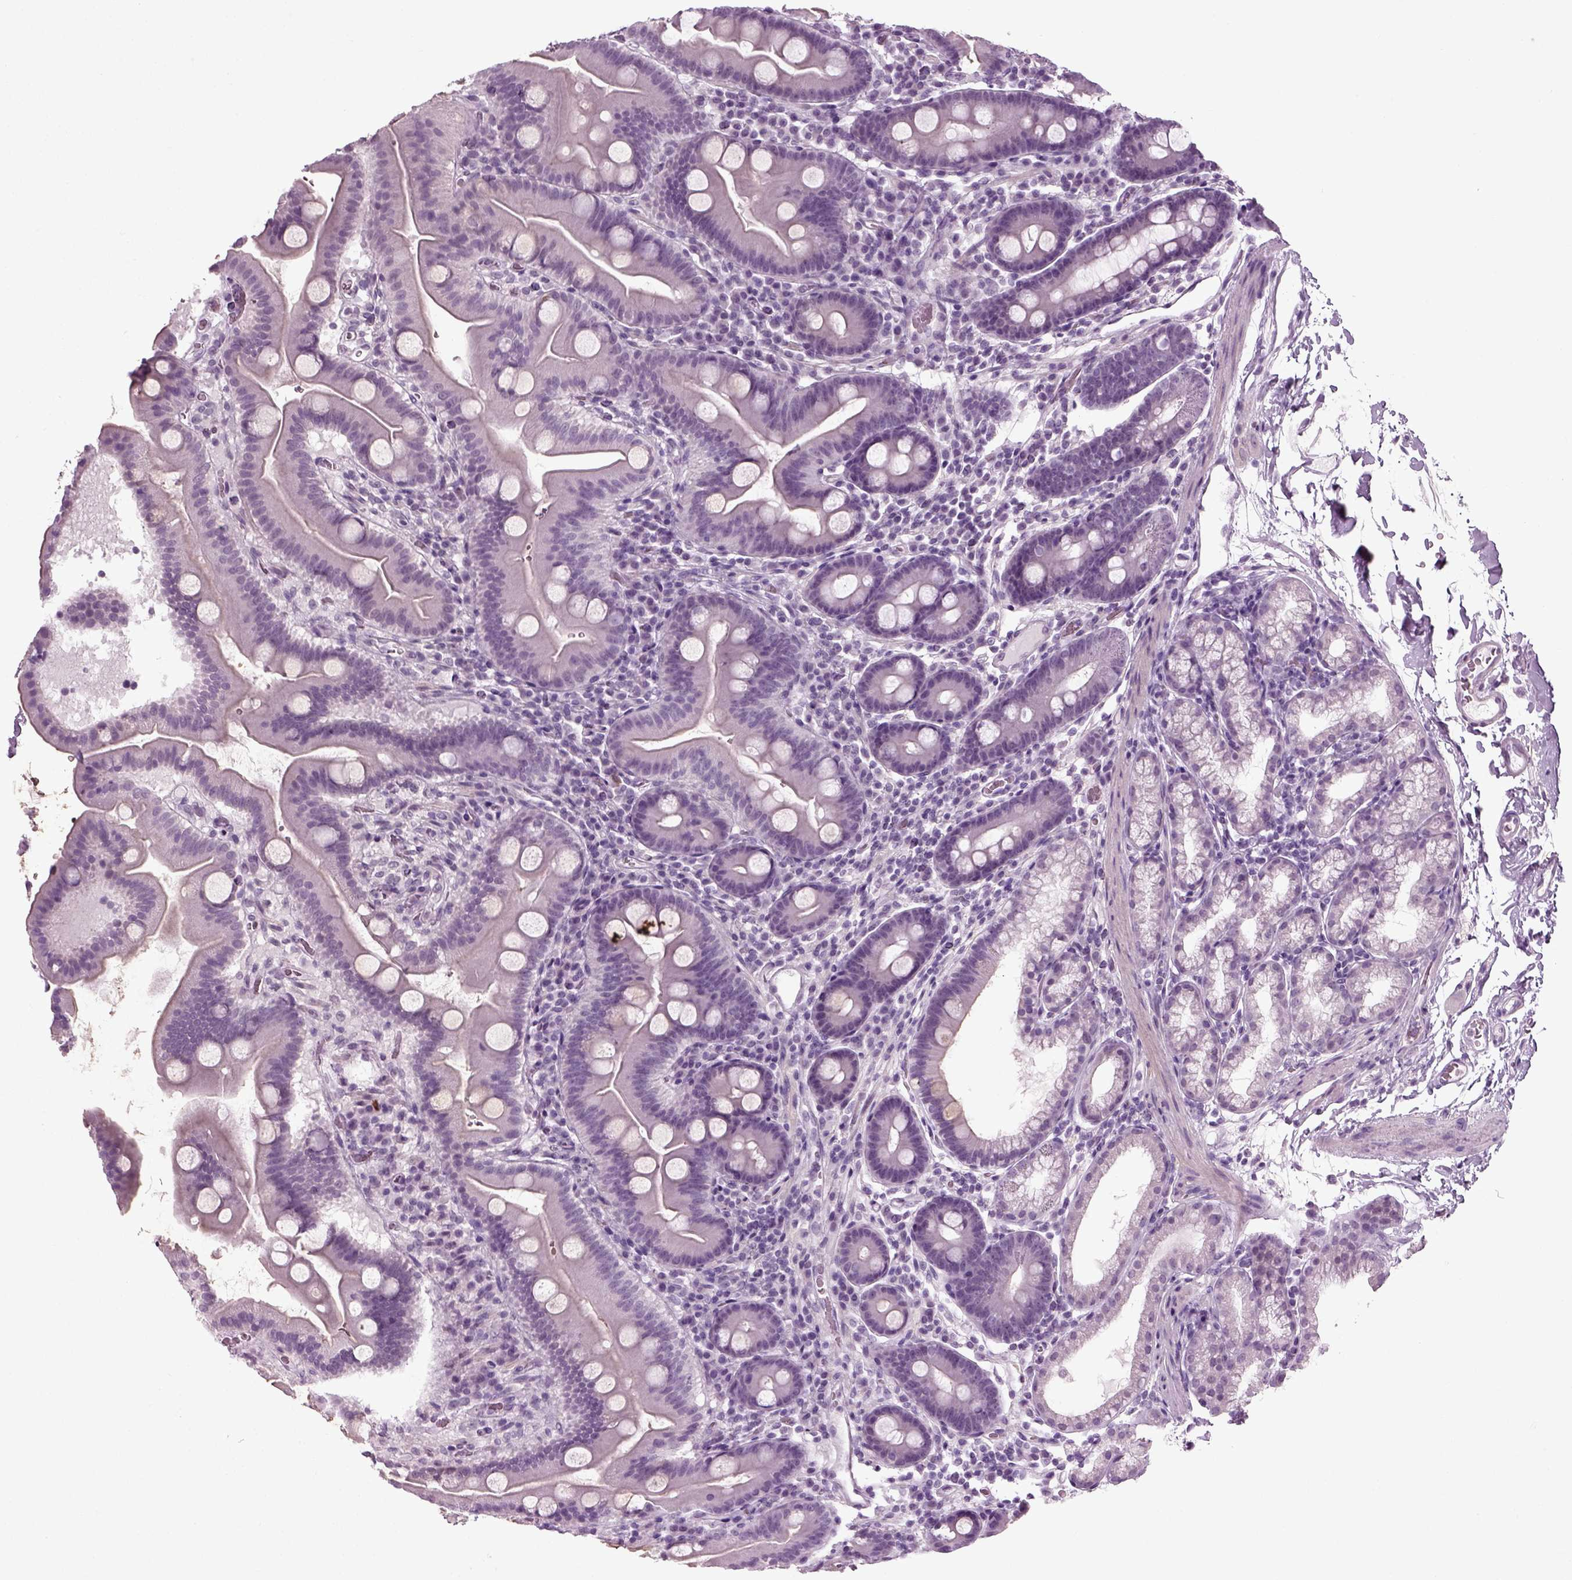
{"staining": {"intensity": "negative", "quantity": "none", "location": "none"}, "tissue": "duodenum", "cell_type": "Glandular cells", "image_type": "normal", "snomed": [{"axis": "morphology", "description": "Normal tissue, NOS"}, {"axis": "topography", "description": "Duodenum"}], "caption": "High power microscopy micrograph of an IHC micrograph of unremarkable duodenum, revealing no significant expression in glandular cells.", "gene": "ZC2HC1C", "patient": {"sex": "male", "age": 59}}